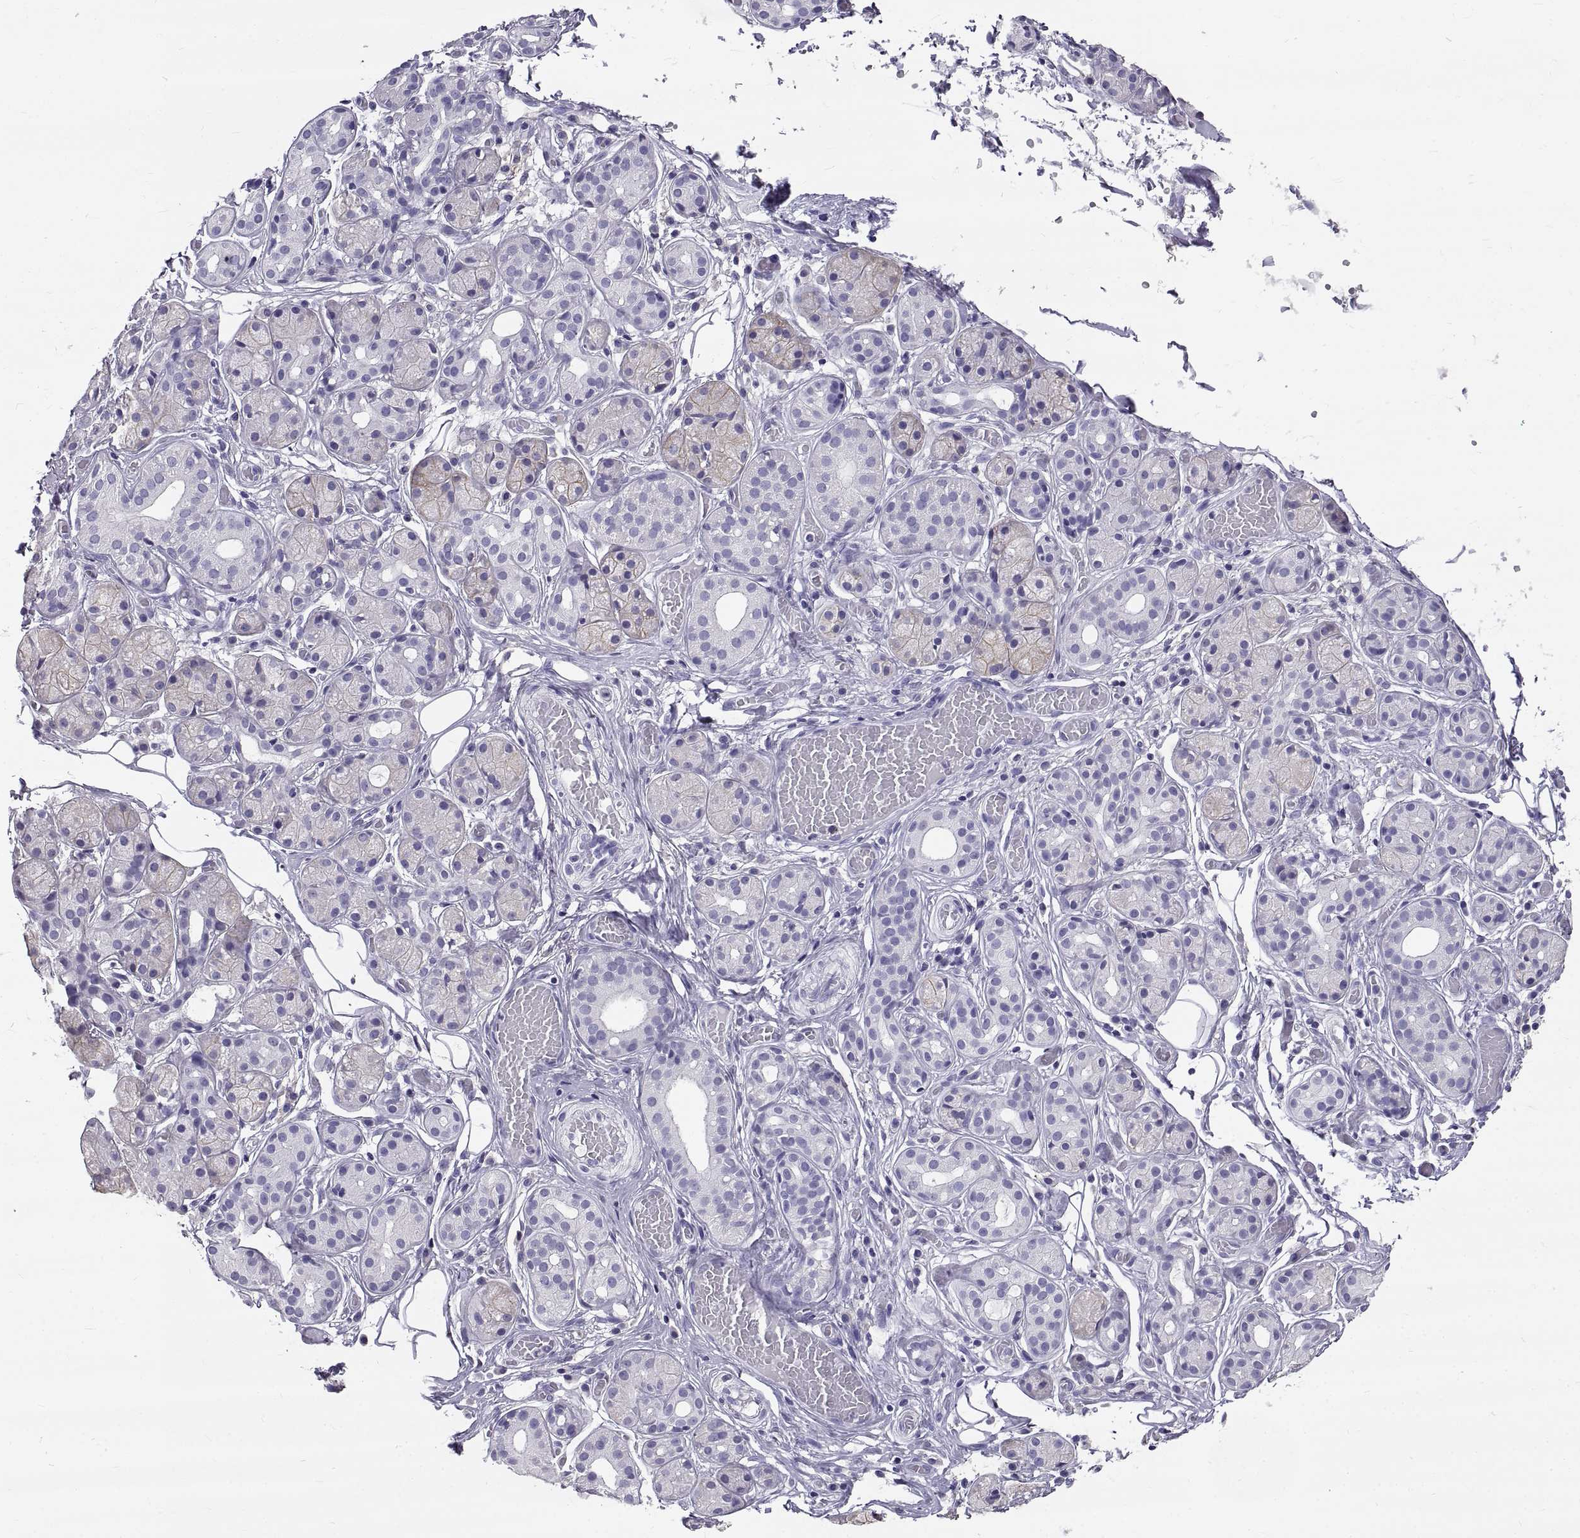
{"staining": {"intensity": "weak", "quantity": "<25%", "location": "cytoplasmic/membranous"}, "tissue": "salivary gland", "cell_type": "Glandular cells", "image_type": "normal", "snomed": [{"axis": "morphology", "description": "Normal tissue, NOS"}, {"axis": "topography", "description": "Salivary gland"}, {"axis": "topography", "description": "Peripheral nerve tissue"}], "caption": "Immunohistochemistry of benign salivary gland exhibits no positivity in glandular cells.", "gene": "GNG12", "patient": {"sex": "male", "age": 71}}